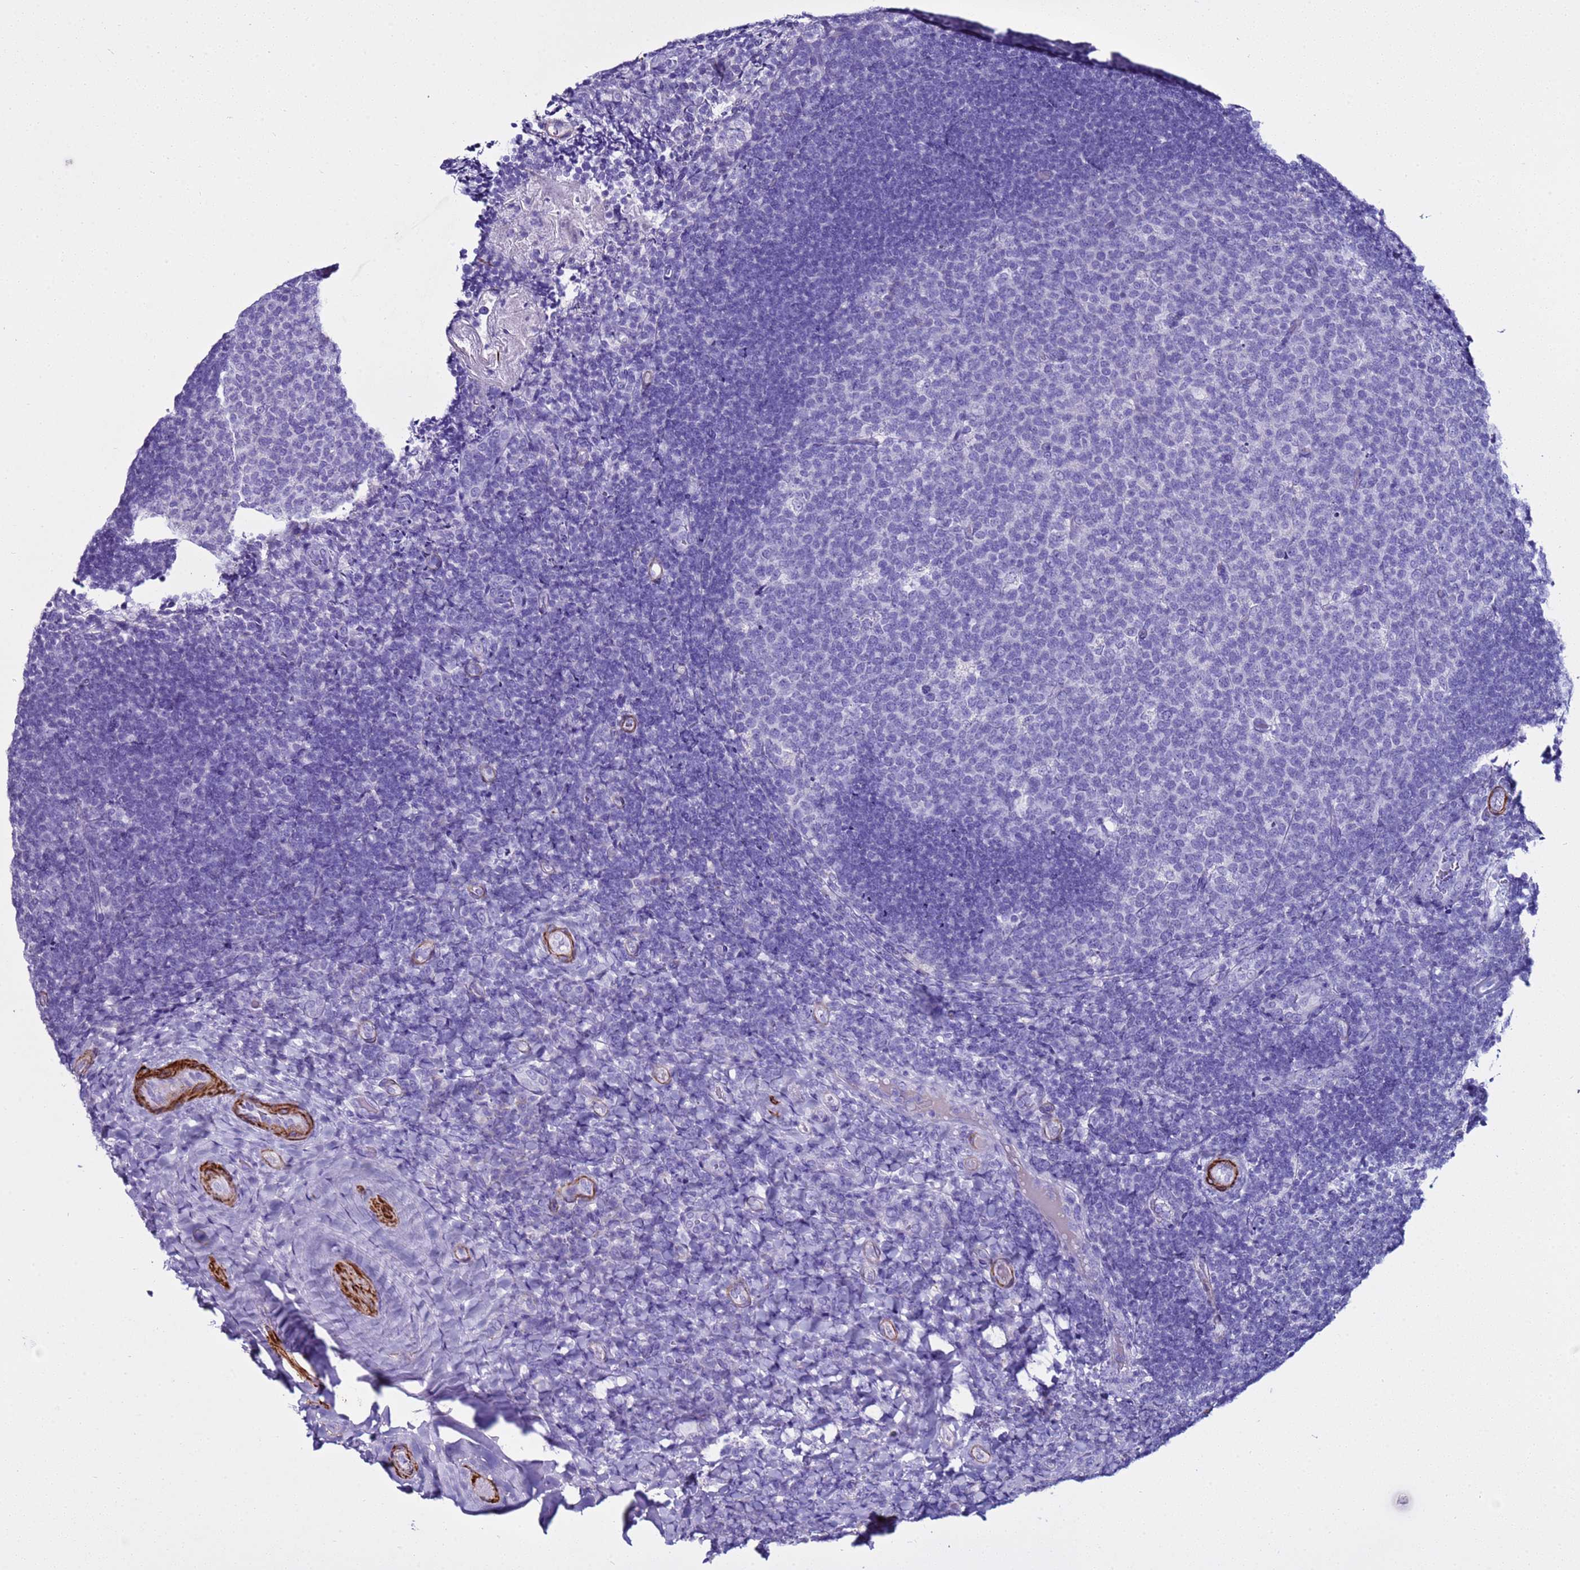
{"staining": {"intensity": "negative", "quantity": "none", "location": "none"}, "tissue": "tonsil", "cell_type": "Germinal center cells", "image_type": "normal", "snomed": [{"axis": "morphology", "description": "Normal tissue, NOS"}, {"axis": "topography", "description": "Tonsil"}], "caption": "Germinal center cells show no significant positivity in normal tonsil.", "gene": "LCMT1", "patient": {"sex": "female", "age": 10}}